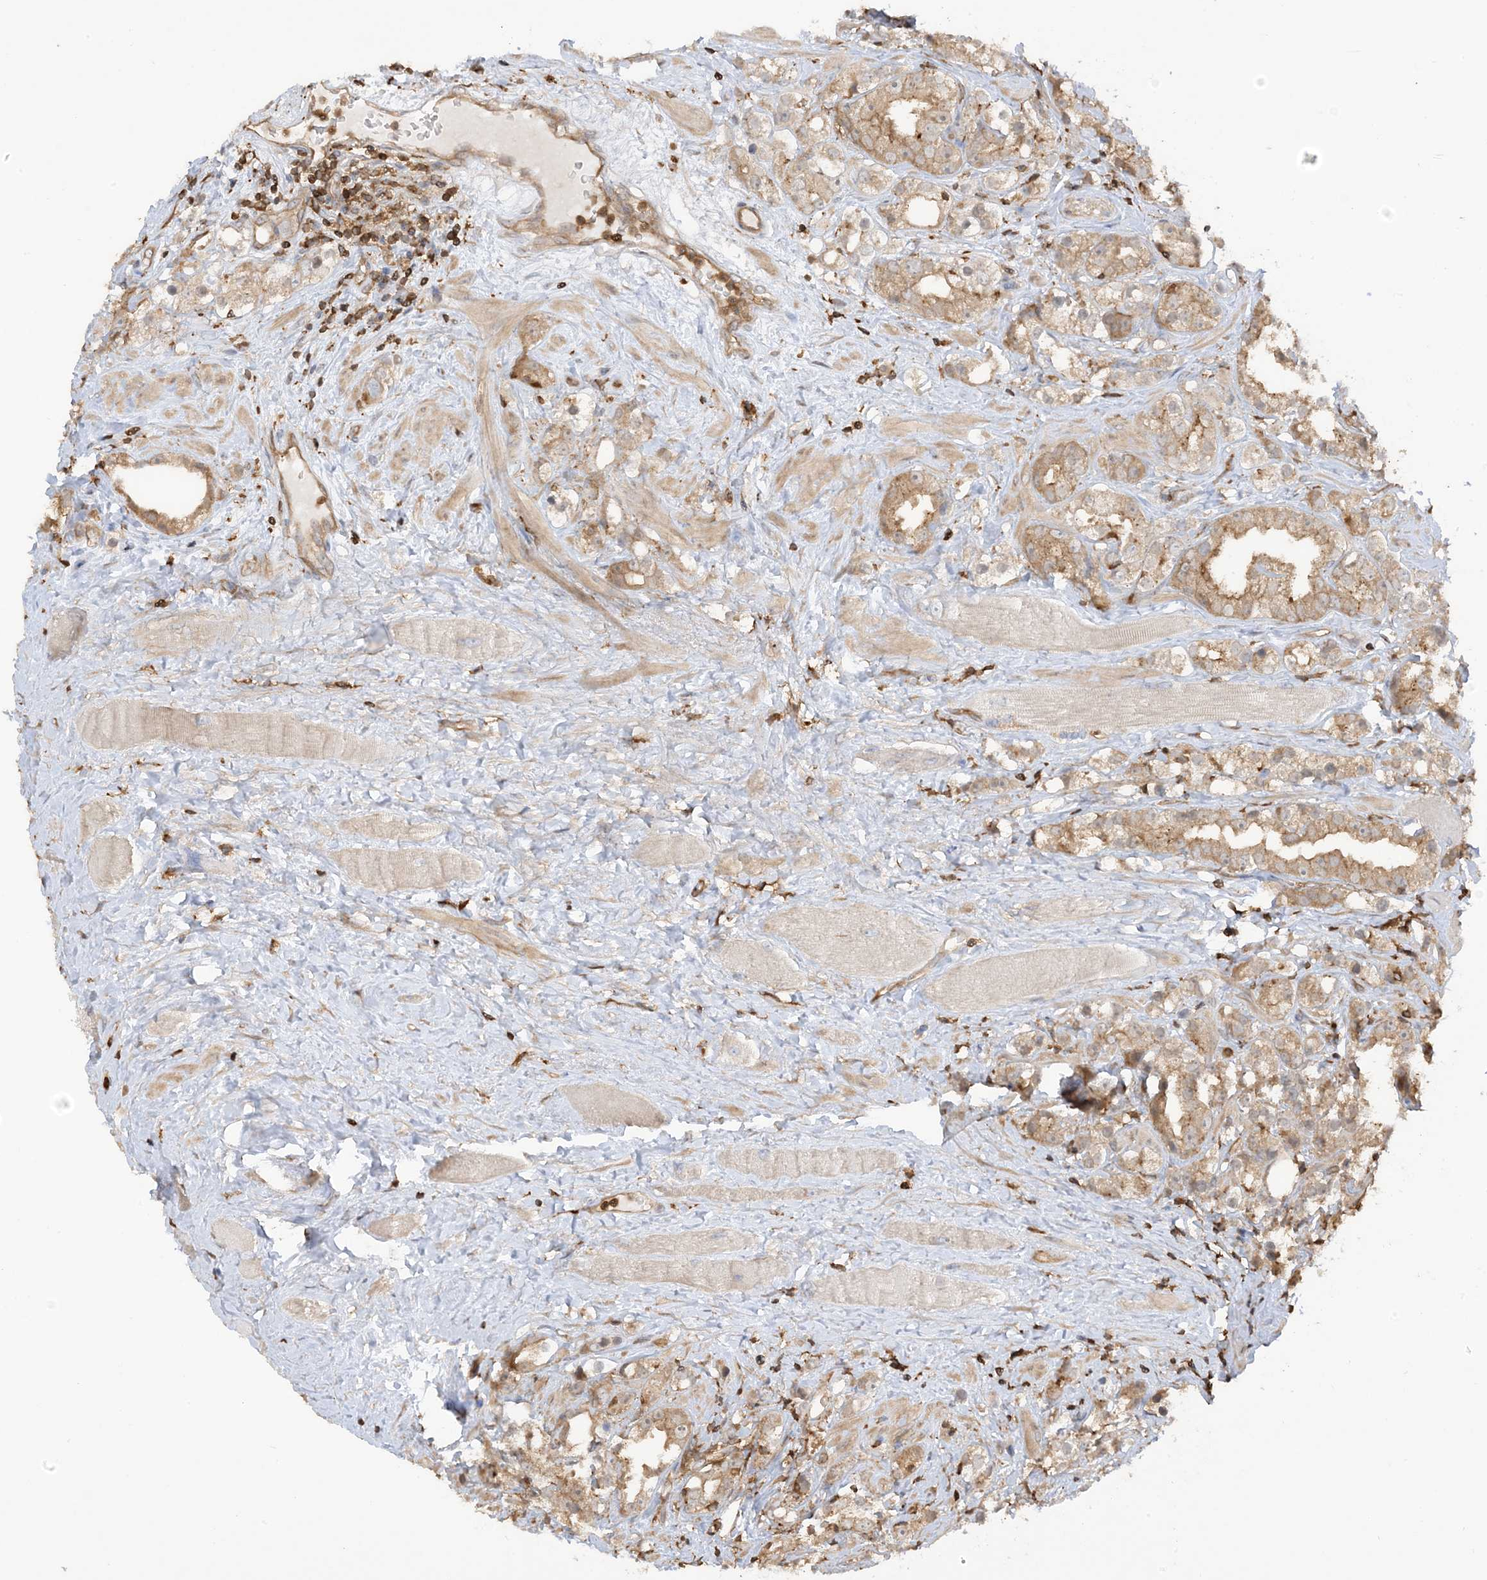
{"staining": {"intensity": "weak", "quantity": ">75%", "location": "cytoplasmic/membranous"}, "tissue": "prostate cancer", "cell_type": "Tumor cells", "image_type": "cancer", "snomed": [{"axis": "morphology", "description": "Adenocarcinoma, NOS"}, {"axis": "topography", "description": "Prostate"}], "caption": "Prostate adenocarcinoma stained for a protein (brown) exhibits weak cytoplasmic/membranous positive expression in about >75% of tumor cells.", "gene": "CAPZB", "patient": {"sex": "male", "age": 79}}